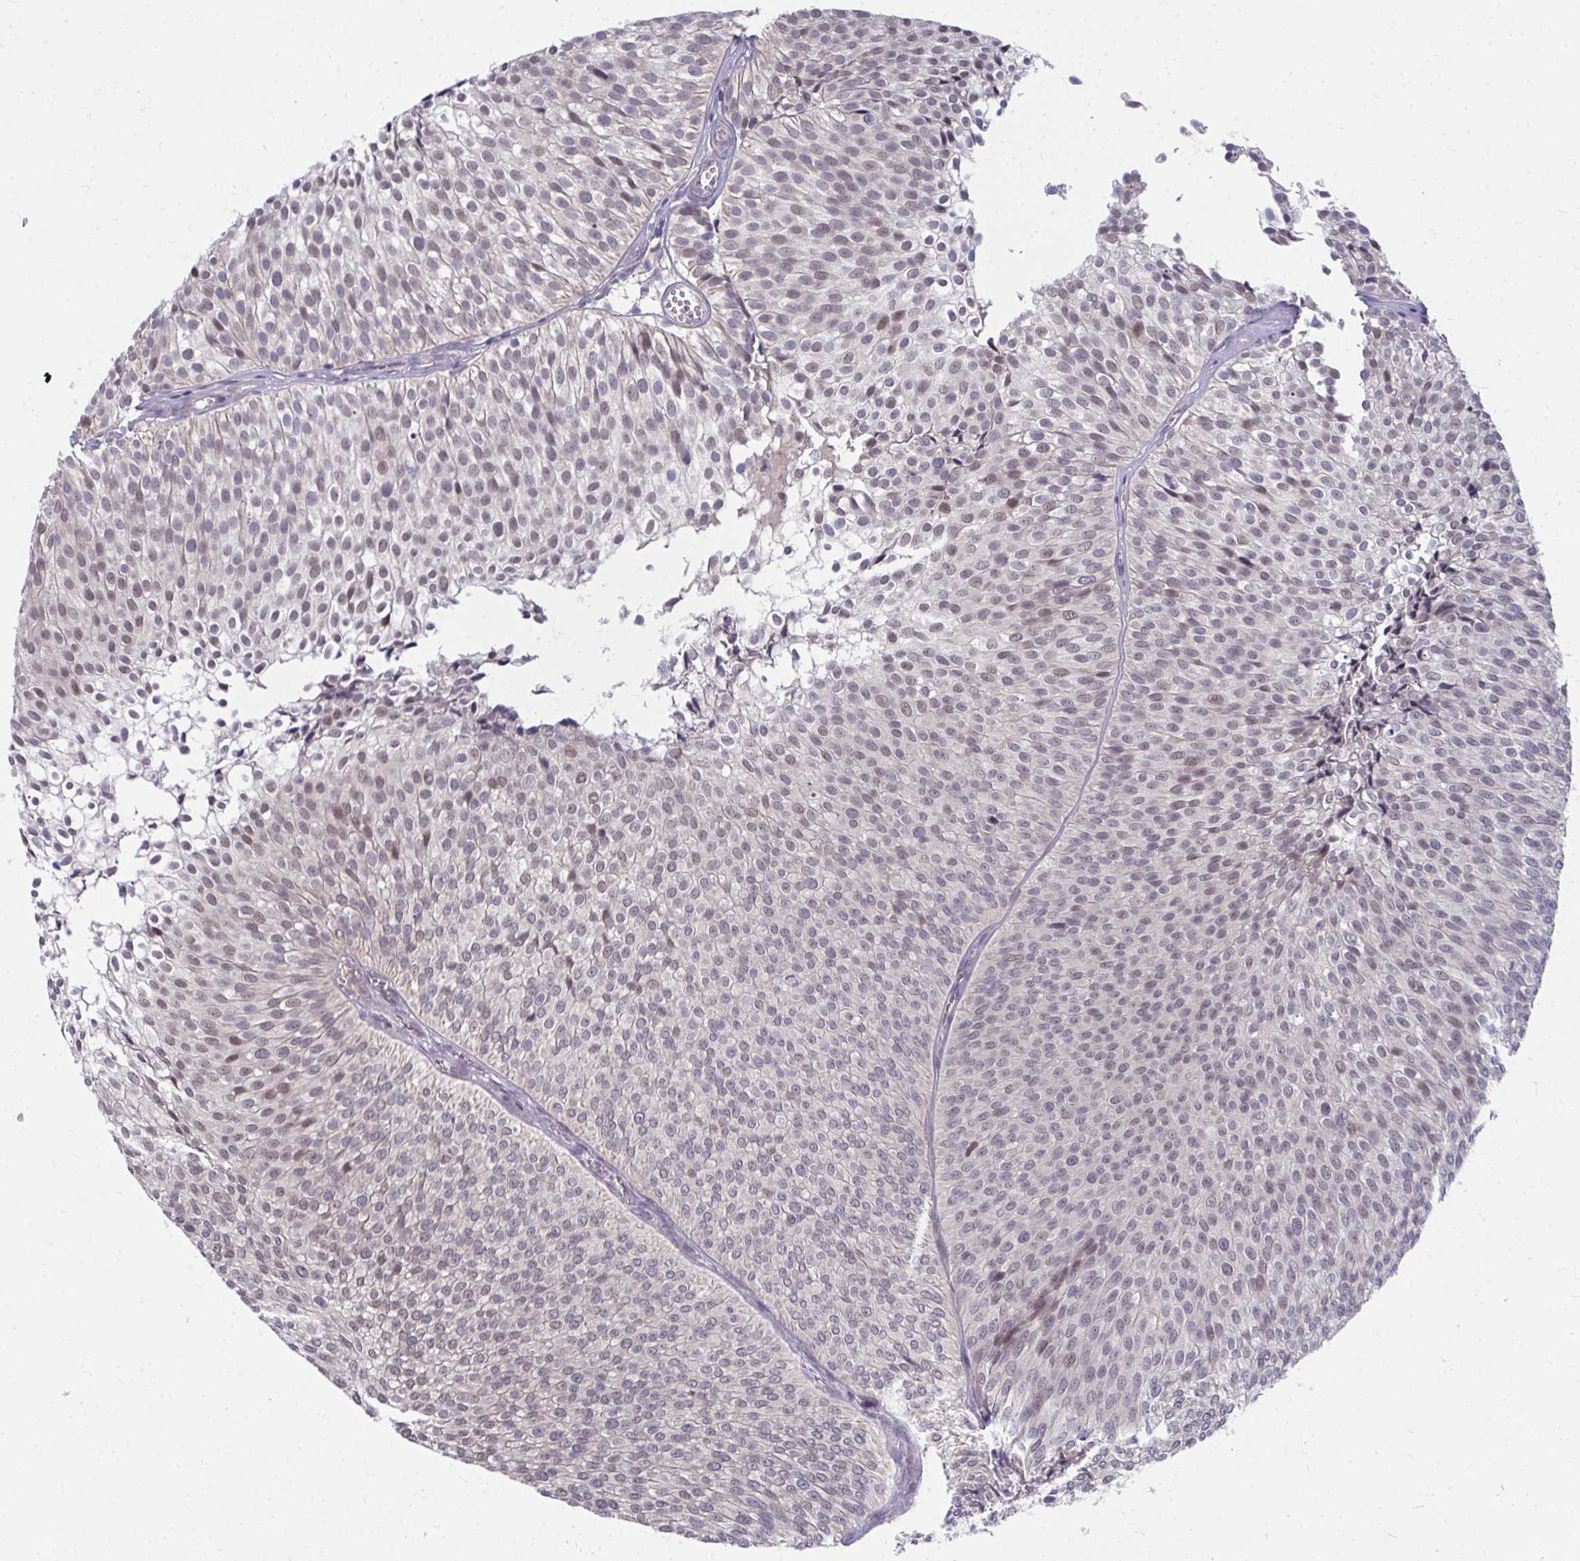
{"staining": {"intensity": "weak", "quantity": "25%-75%", "location": "nuclear"}, "tissue": "urothelial cancer", "cell_type": "Tumor cells", "image_type": "cancer", "snomed": [{"axis": "morphology", "description": "Urothelial carcinoma, Low grade"}, {"axis": "topography", "description": "Urinary bladder"}], "caption": "Brown immunohistochemical staining in low-grade urothelial carcinoma exhibits weak nuclear expression in approximately 25%-75% of tumor cells. The staining is performed using DAB (3,3'-diaminobenzidine) brown chromogen to label protein expression. The nuclei are counter-stained blue using hematoxylin.", "gene": "MROH8", "patient": {"sex": "male", "age": 91}}